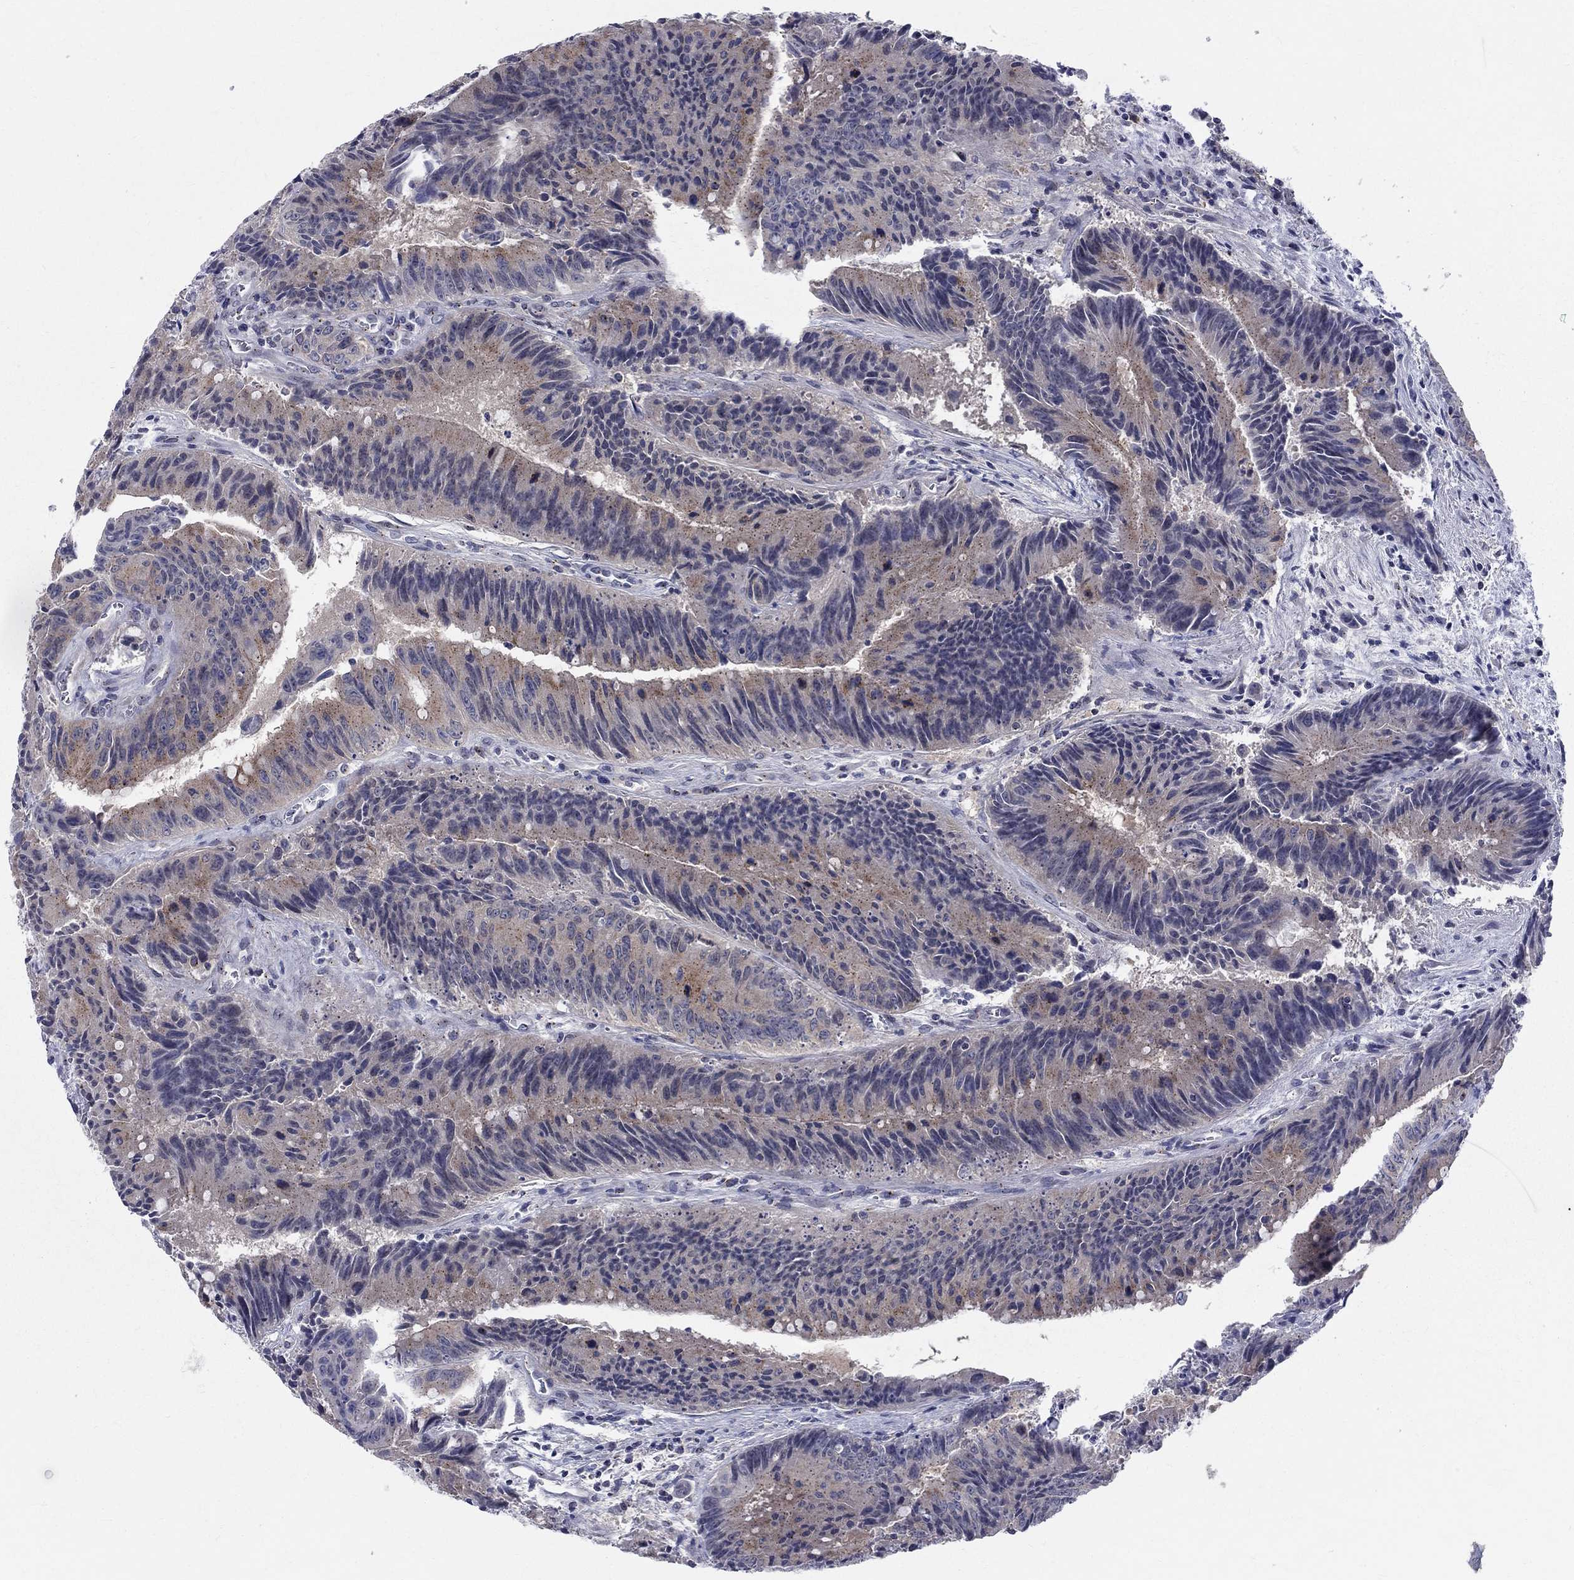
{"staining": {"intensity": "weak", "quantity": "<25%", "location": "cytoplasmic/membranous"}, "tissue": "colorectal cancer", "cell_type": "Tumor cells", "image_type": "cancer", "snomed": [{"axis": "morphology", "description": "Adenocarcinoma, NOS"}, {"axis": "topography", "description": "Rectum"}], "caption": "An image of colorectal adenocarcinoma stained for a protein reveals no brown staining in tumor cells.", "gene": "CEP43", "patient": {"sex": "female", "age": 72}}